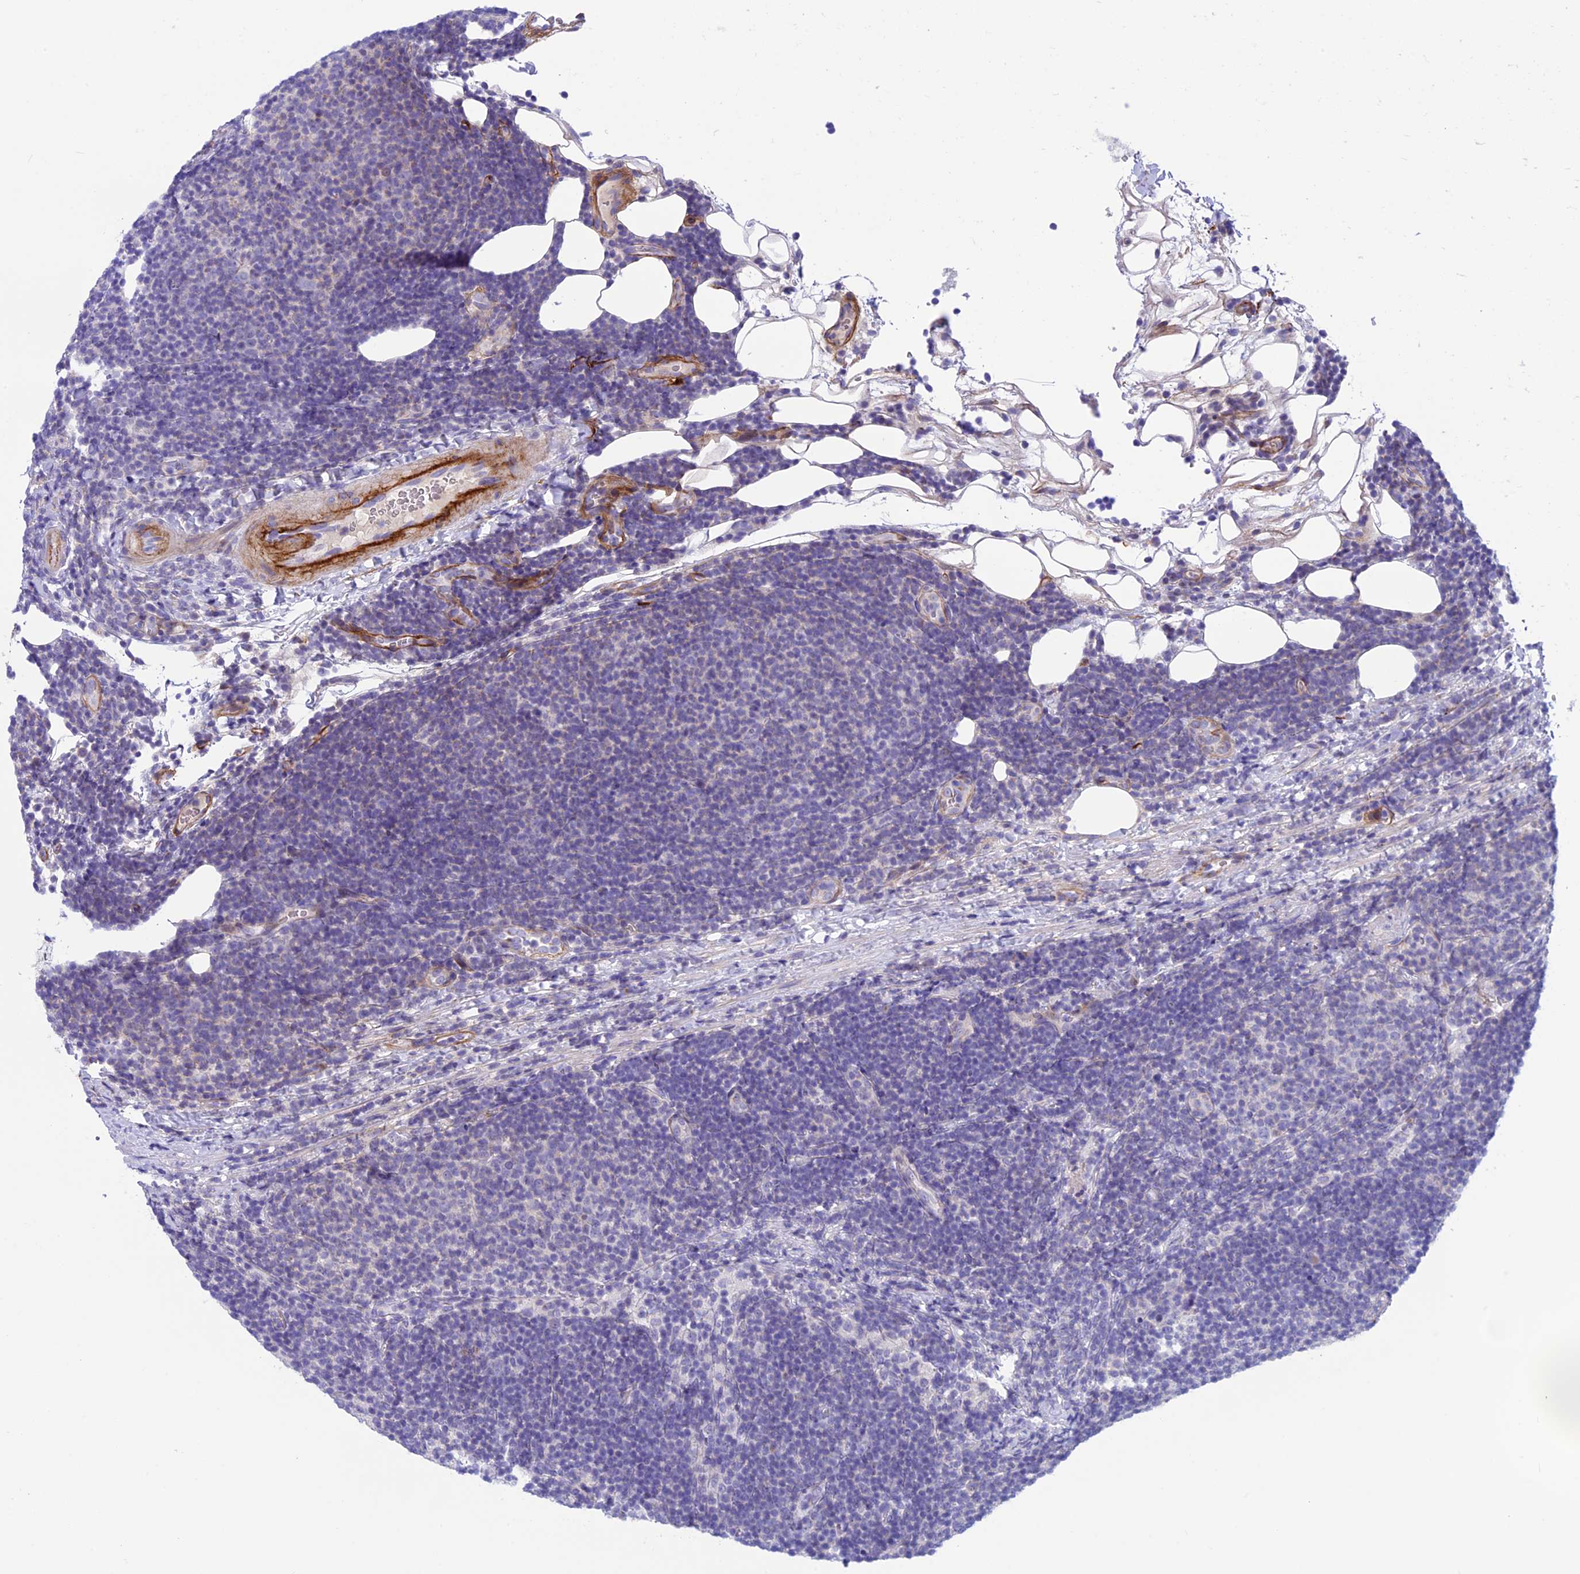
{"staining": {"intensity": "negative", "quantity": "none", "location": "none"}, "tissue": "lymphoma", "cell_type": "Tumor cells", "image_type": "cancer", "snomed": [{"axis": "morphology", "description": "Malignant lymphoma, non-Hodgkin's type, Low grade"}, {"axis": "topography", "description": "Lymph node"}], "caption": "Immunohistochemistry (IHC) micrograph of neoplastic tissue: human lymphoma stained with DAB (3,3'-diaminobenzidine) exhibits no significant protein expression in tumor cells.", "gene": "LOXL1", "patient": {"sex": "male", "age": 66}}